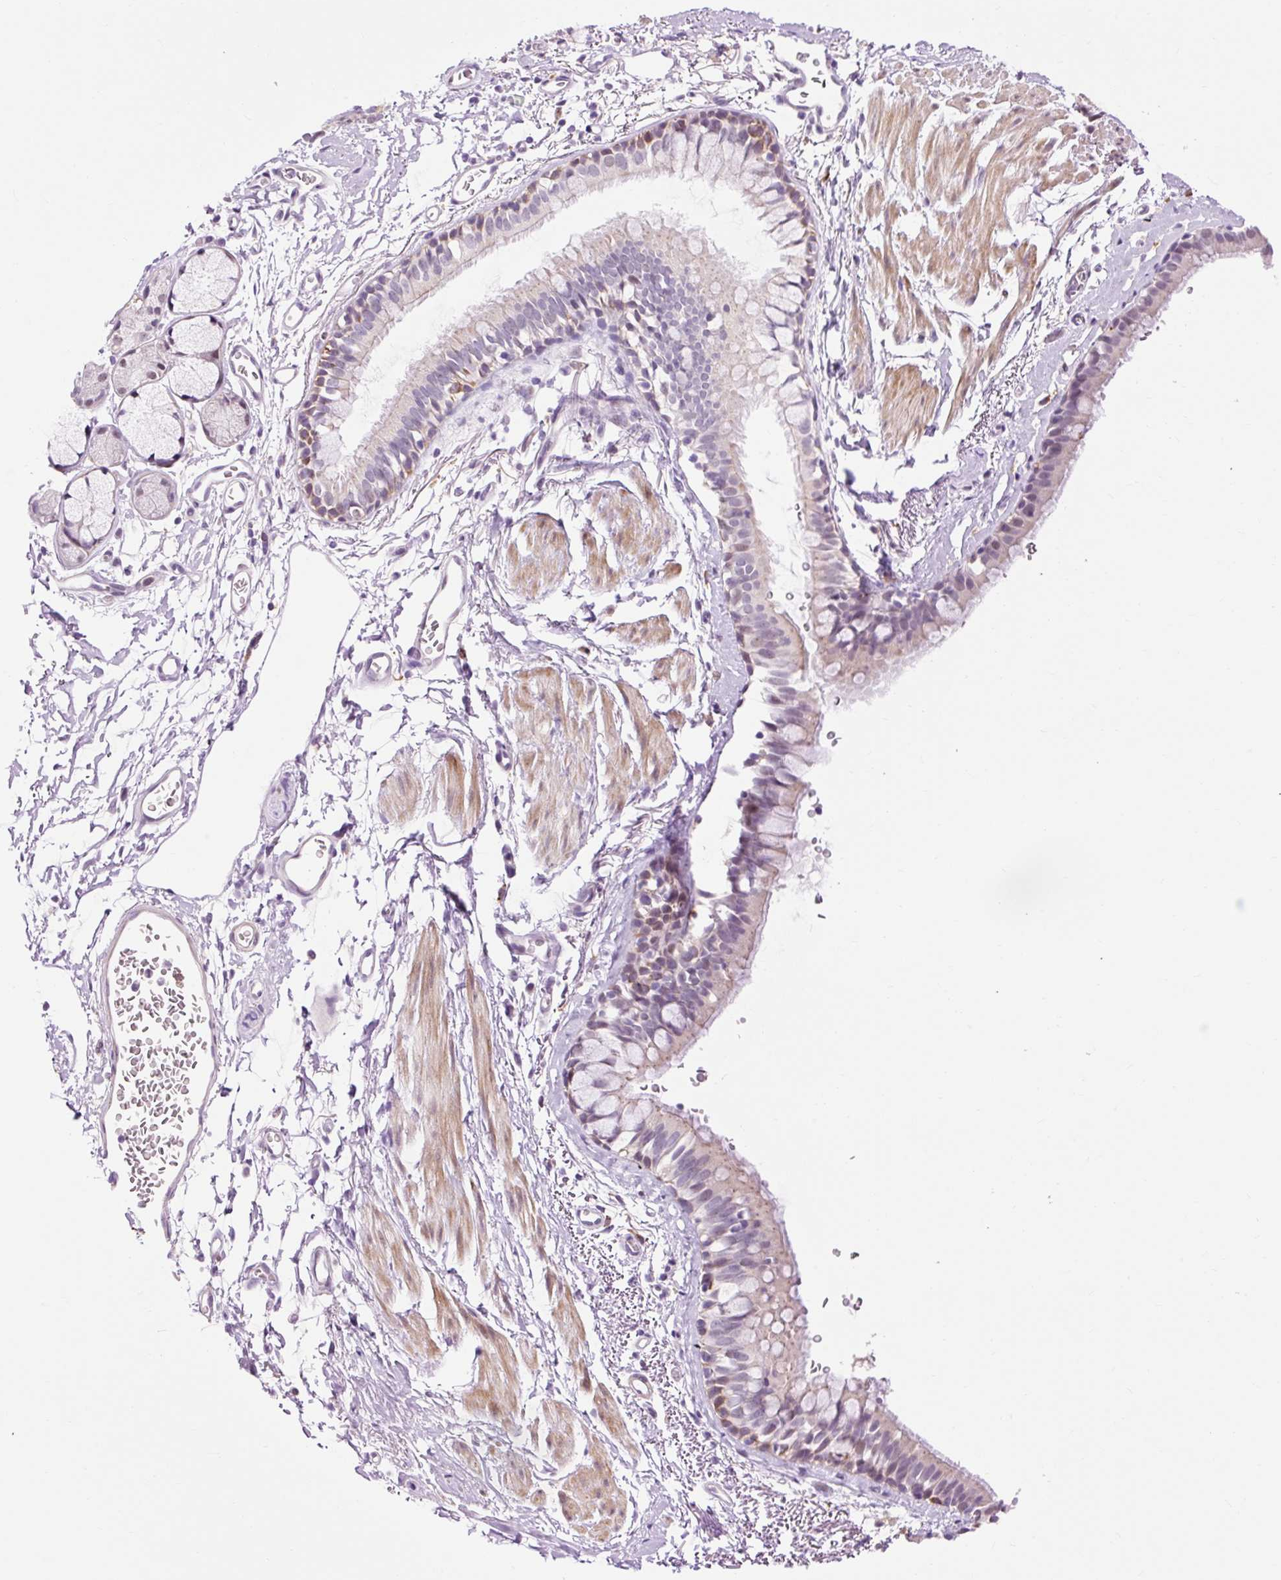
{"staining": {"intensity": "moderate", "quantity": "<25%", "location": "cytoplasmic/membranous"}, "tissue": "bronchus", "cell_type": "Respiratory epithelial cells", "image_type": "normal", "snomed": [{"axis": "morphology", "description": "Normal tissue, NOS"}, {"axis": "topography", "description": "Bronchus"}], "caption": "DAB (3,3'-diaminobenzidine) immunohistochemical staining of unremarkable bronchus exhibits moderate cytoplasmic/membranous protein staining in about <25% of respiratory epithelial cells. The protein is shown in brown color, while the nuclei are stained blue.", "gene": "LY86", "patient": {"sex": "male", "age": 67}}